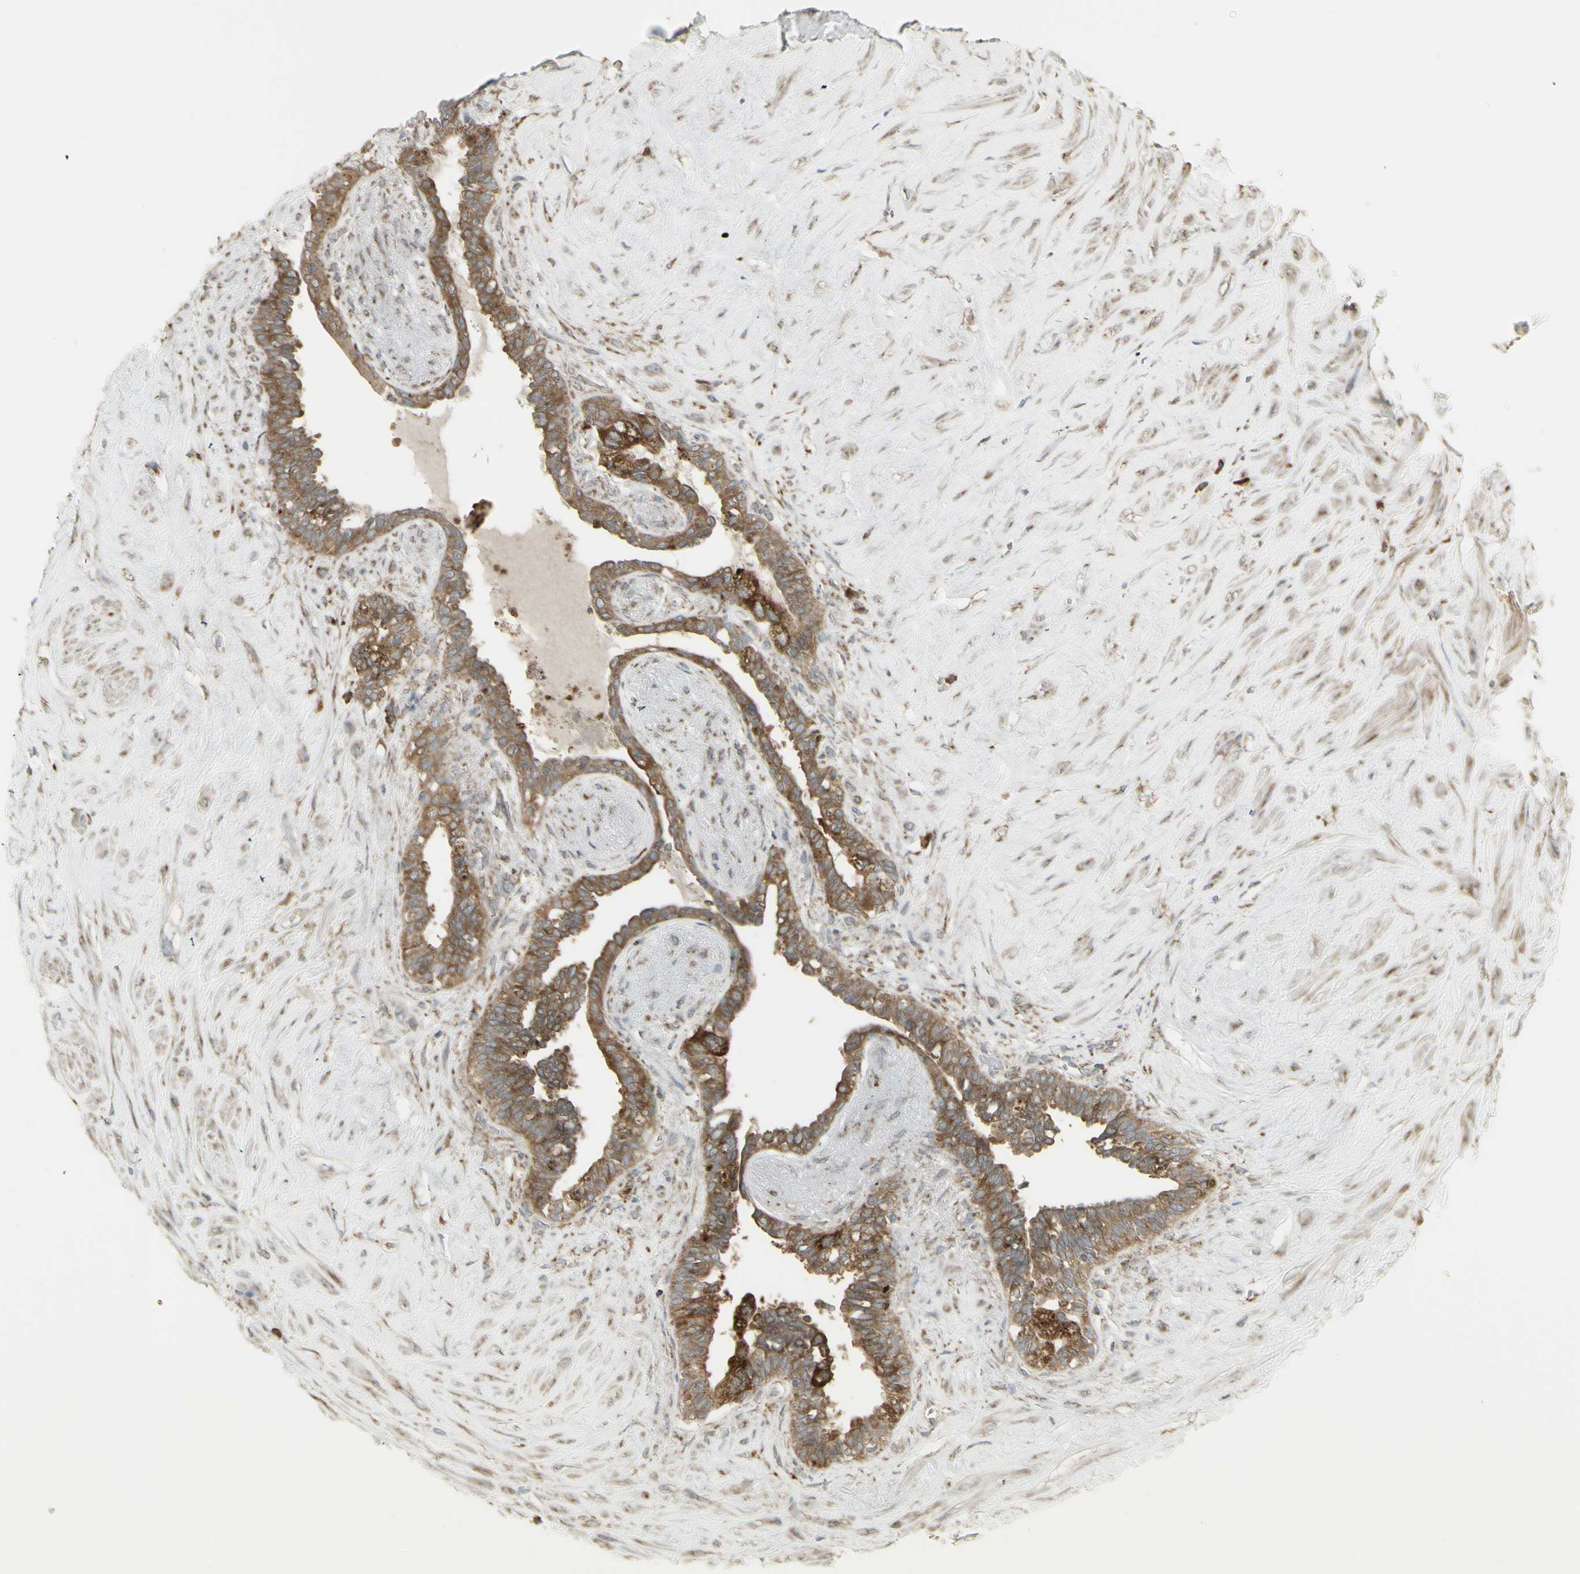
{"staining": {"intensity": "strong", "quantity": ">75%", "location": "cytoplasmic/membranous"}, "tissue": "seminal vesicle", "cell_type": "Glandular cells", "image_type": "normal", "snomed": [{"axis": "morphology", "description": "Normal tissue, NOS"}, {"axis": "topography", "description": "Seminal veicle"}], "caption": "Glandular cells exhibit high levels of strong cytoplasmic/membranous staining in approximately >75% of cells in unremarkable human seminal vesicle. (Stains: DAB in brown, nuclei in blue, Microscopy: brightfield microscopy at high magnification).", "gene": "FKBP3", "patient": {"sex": "male", "age": 63}}